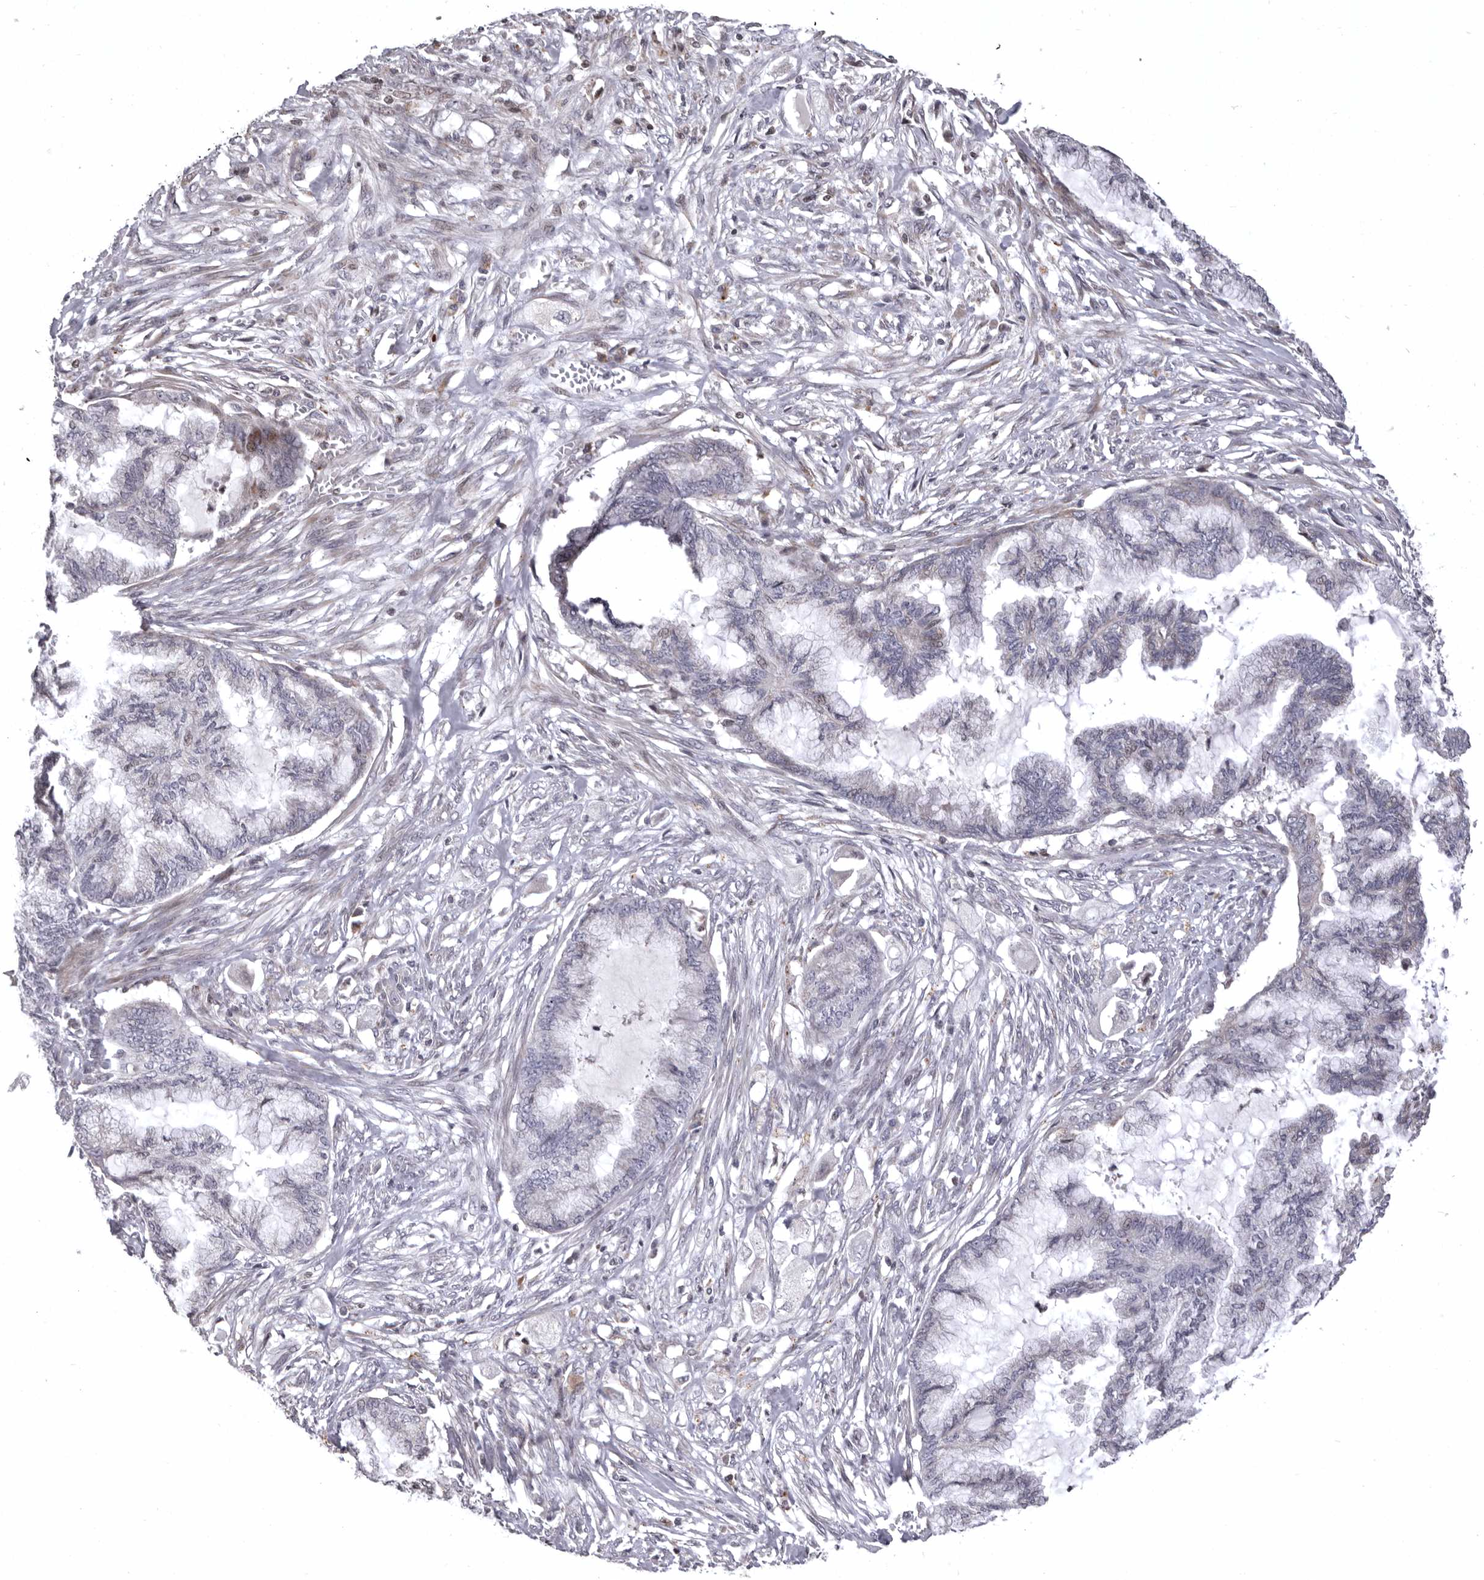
{"staining": {"intensity": "moderate", "quantity": "<25%", "location": "nuclear"}, "tissue": "endometrial cancer", "cell_type": "Tumor cells", "image_type": "cancer", "snomed": [{"axis": "morphology", "description": "Adenocarcinoma, NOS"}, {"axis": "topography", "description": "Endometrium"}], "caption": "A micrograph showing moderate nuclear expression in about <25% of tumor cells in adenocarcinoma (endometrial), as visualized by brown immunohistochemical staining.", "gene": "AZIN1", "patient": {"sex": "female", "age": 86}}